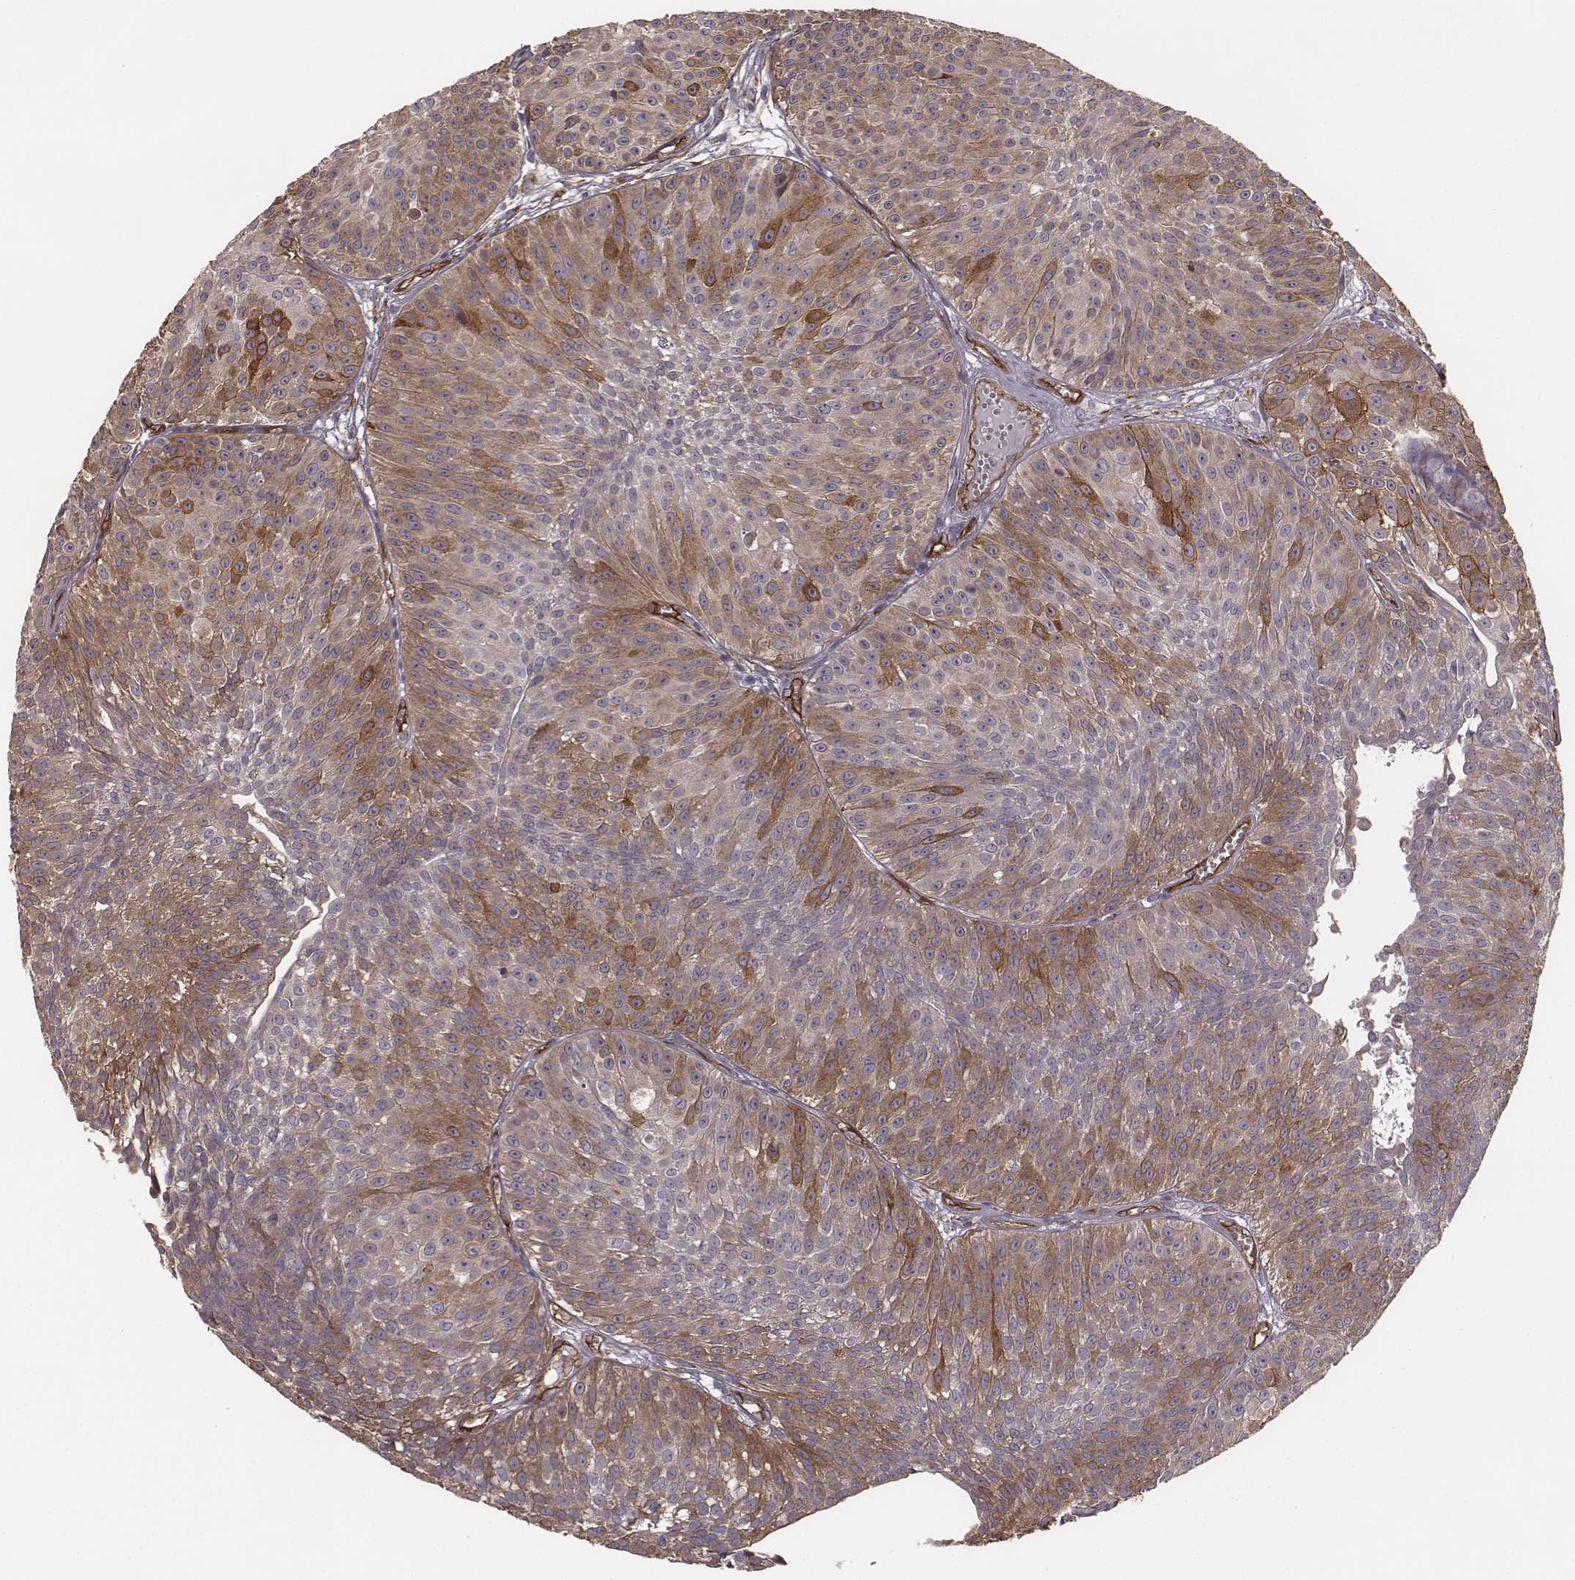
{"staining": {"intensity": "moderate", "quantity": "<25%", "location": "cytoplasmic/membranous"}, "tissue": "urothelial cancer", "cell_type": "Tumor cells", "image_type": "cancer", "snomed": [{"axis": "morphology", "description": "Urothelial carcinoma, Low grade"}, {"axis": "topography", "description": "Urinary bladder"}], "caption": "The immunohistochemical stain shows moderate cytoplasmic/membranous positivity in tumor cells of urothelial cancer tissue.", "gene": "PALMD", "patient": {"sex": "male", "age": 63}}